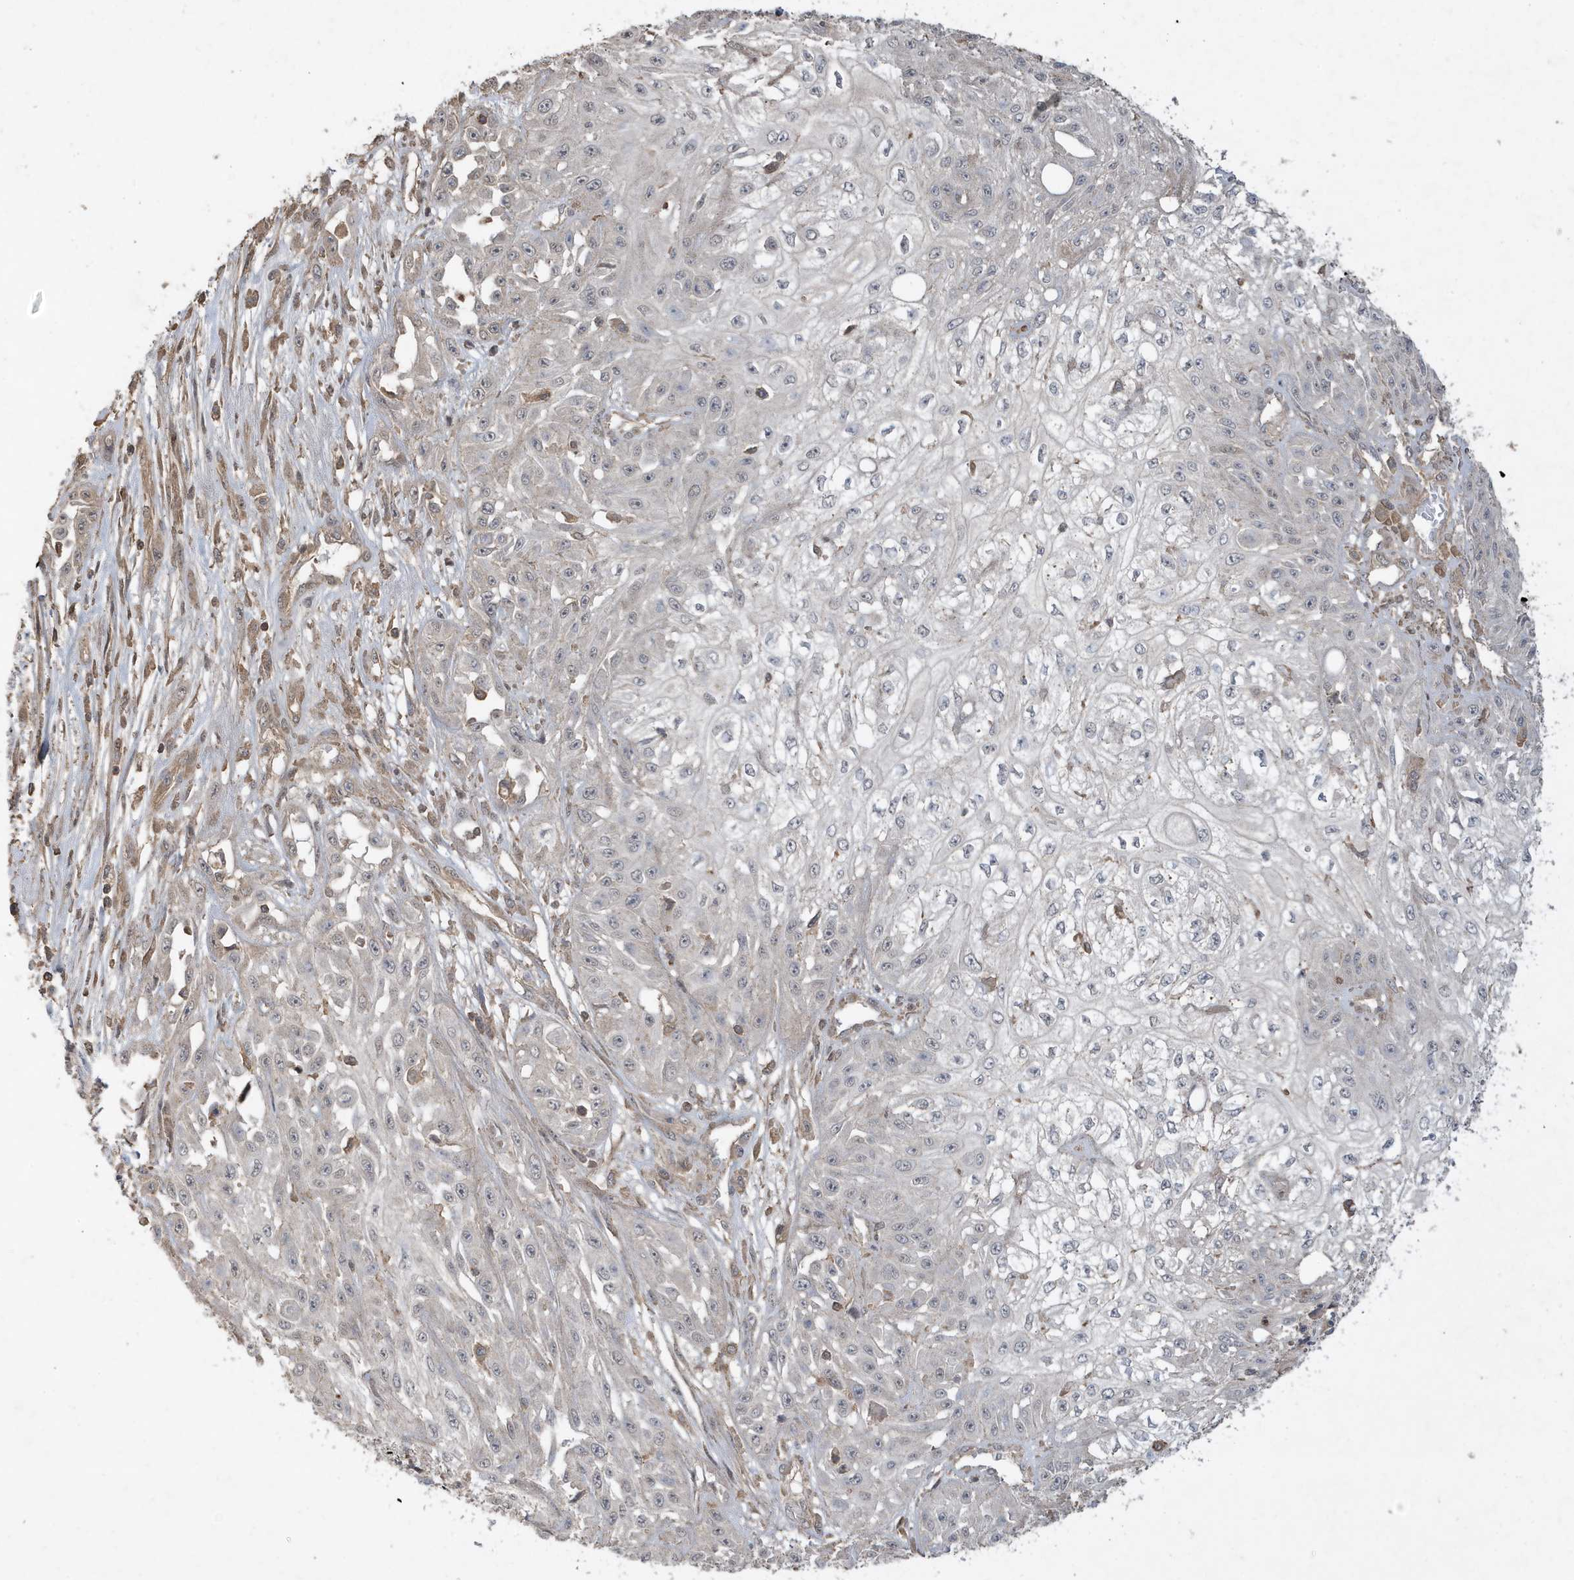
{"staining": {"intensity": "negative", "quantity": "none", "location": "none"}, "tissue": "skin cancer", "cell_type": "Tumor cells", "image_type": "cancer", "snomed": [{"axis": "morphology", "description": "Squamous cell carcinoma, NOS"}, {"axis": "morphology", "description": "Squamous cell carcinoma, metastatic, NOS"}, {"axis": "topography", "description": "Skin"}, {"axis": "topography", "description": "Lymph node"}], "caption": "Human skin cancer (metastatic squamous cell carcinoma) stained for a protein using immunohistochemistry (IHC) shows no staining in tumor cells.", "gene": "PRRT3", "patient": {"sex": "male", "age": 75}}